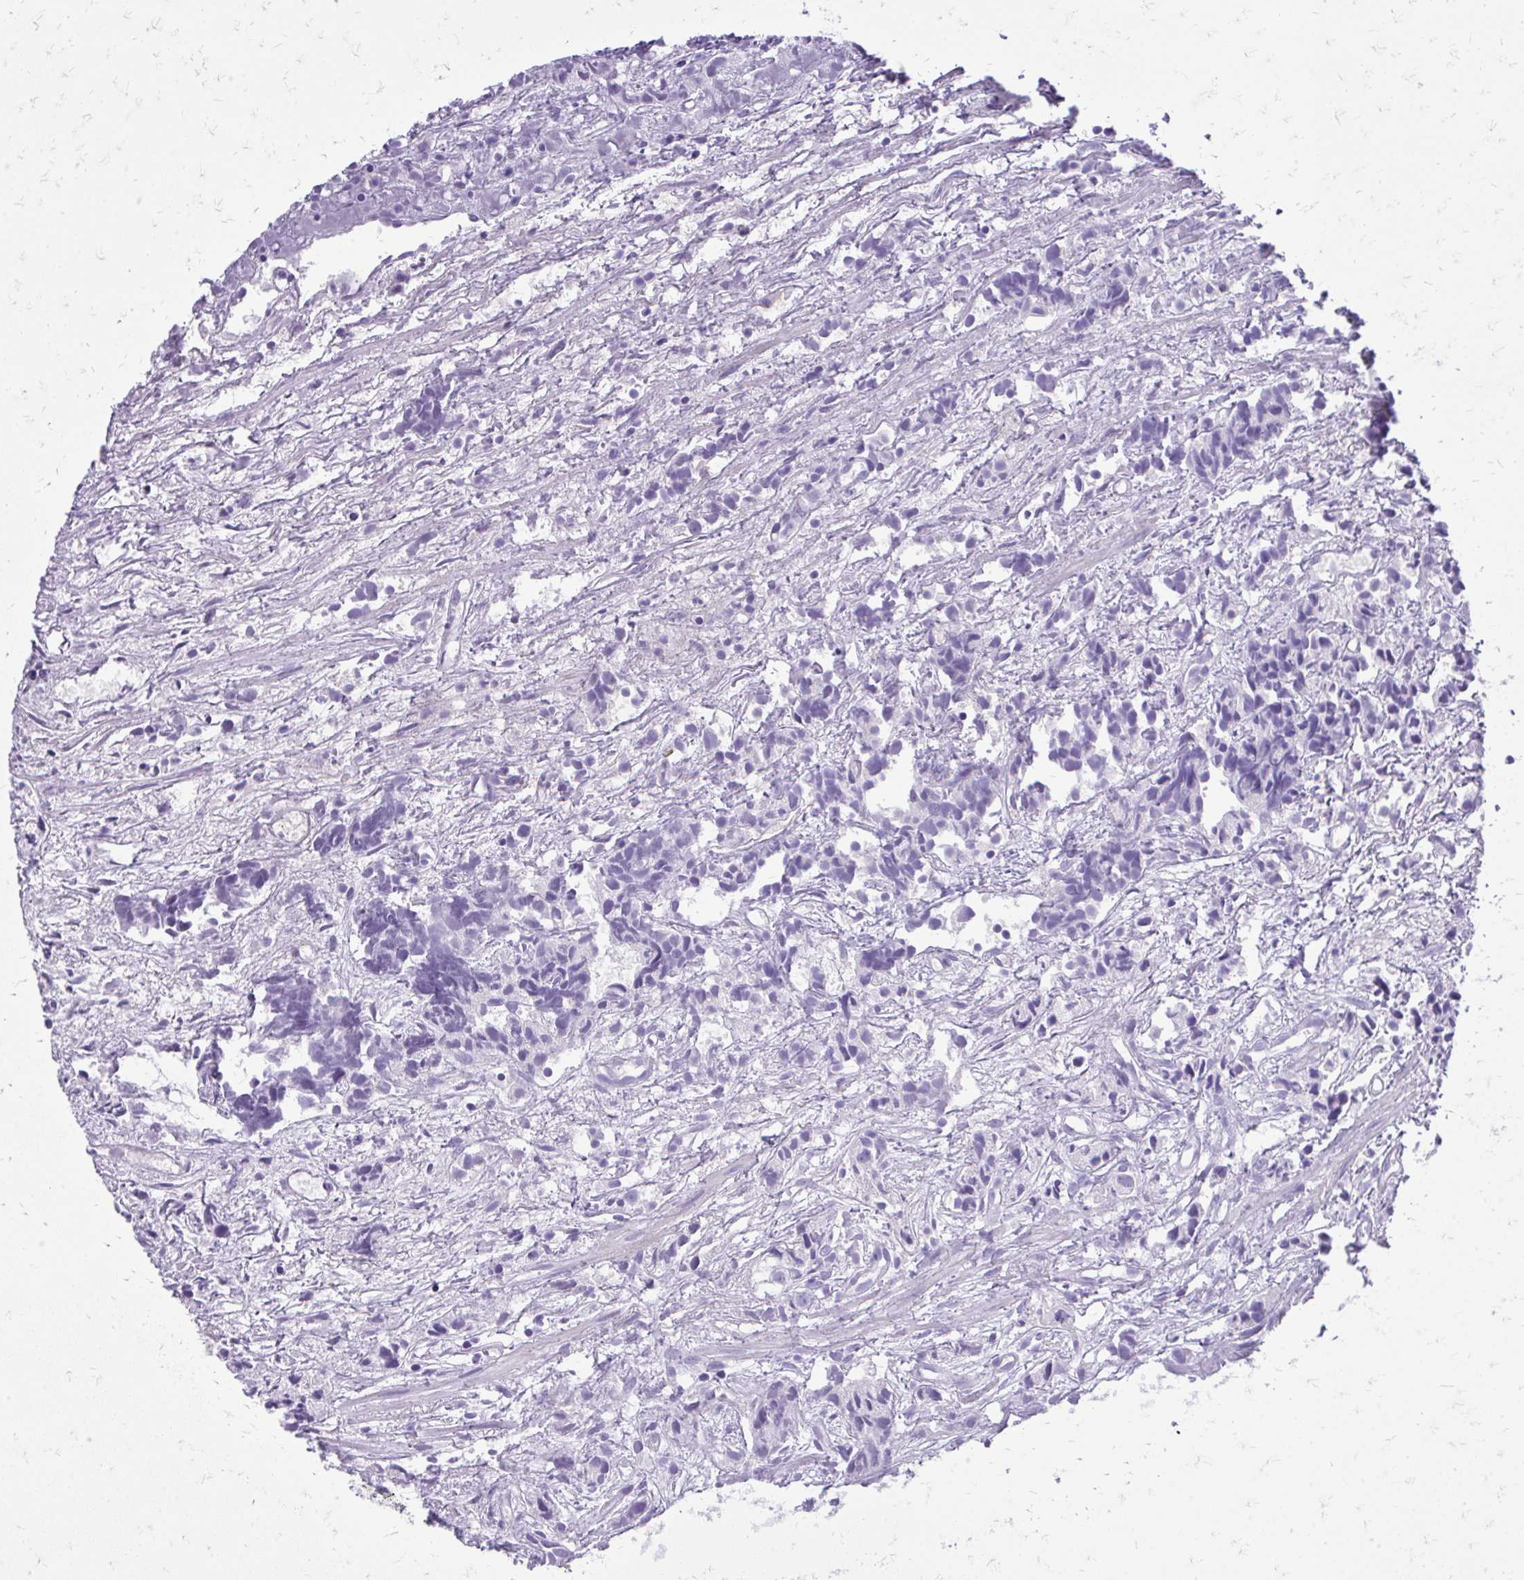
{"staining": {"intensity": "negative", "quantity": "none", "location": "none"}, "tissue": "prostate cancer", "cell_type": "Tumor cells", "image_type": "cancer", "snomed": [{"axis": "morphology", "description": "Adenocarcinoma, High grade"}, {"axis": "topography", "description": "Prostate"}], "caption": "Prostate cancer (adenocarcinoma (high-grade)) was stained to show a protein in brown. There is no significant staining in tumor cells.", "gene": "SIGLEC11", "patient": {"sex": "male", "age": 58}}